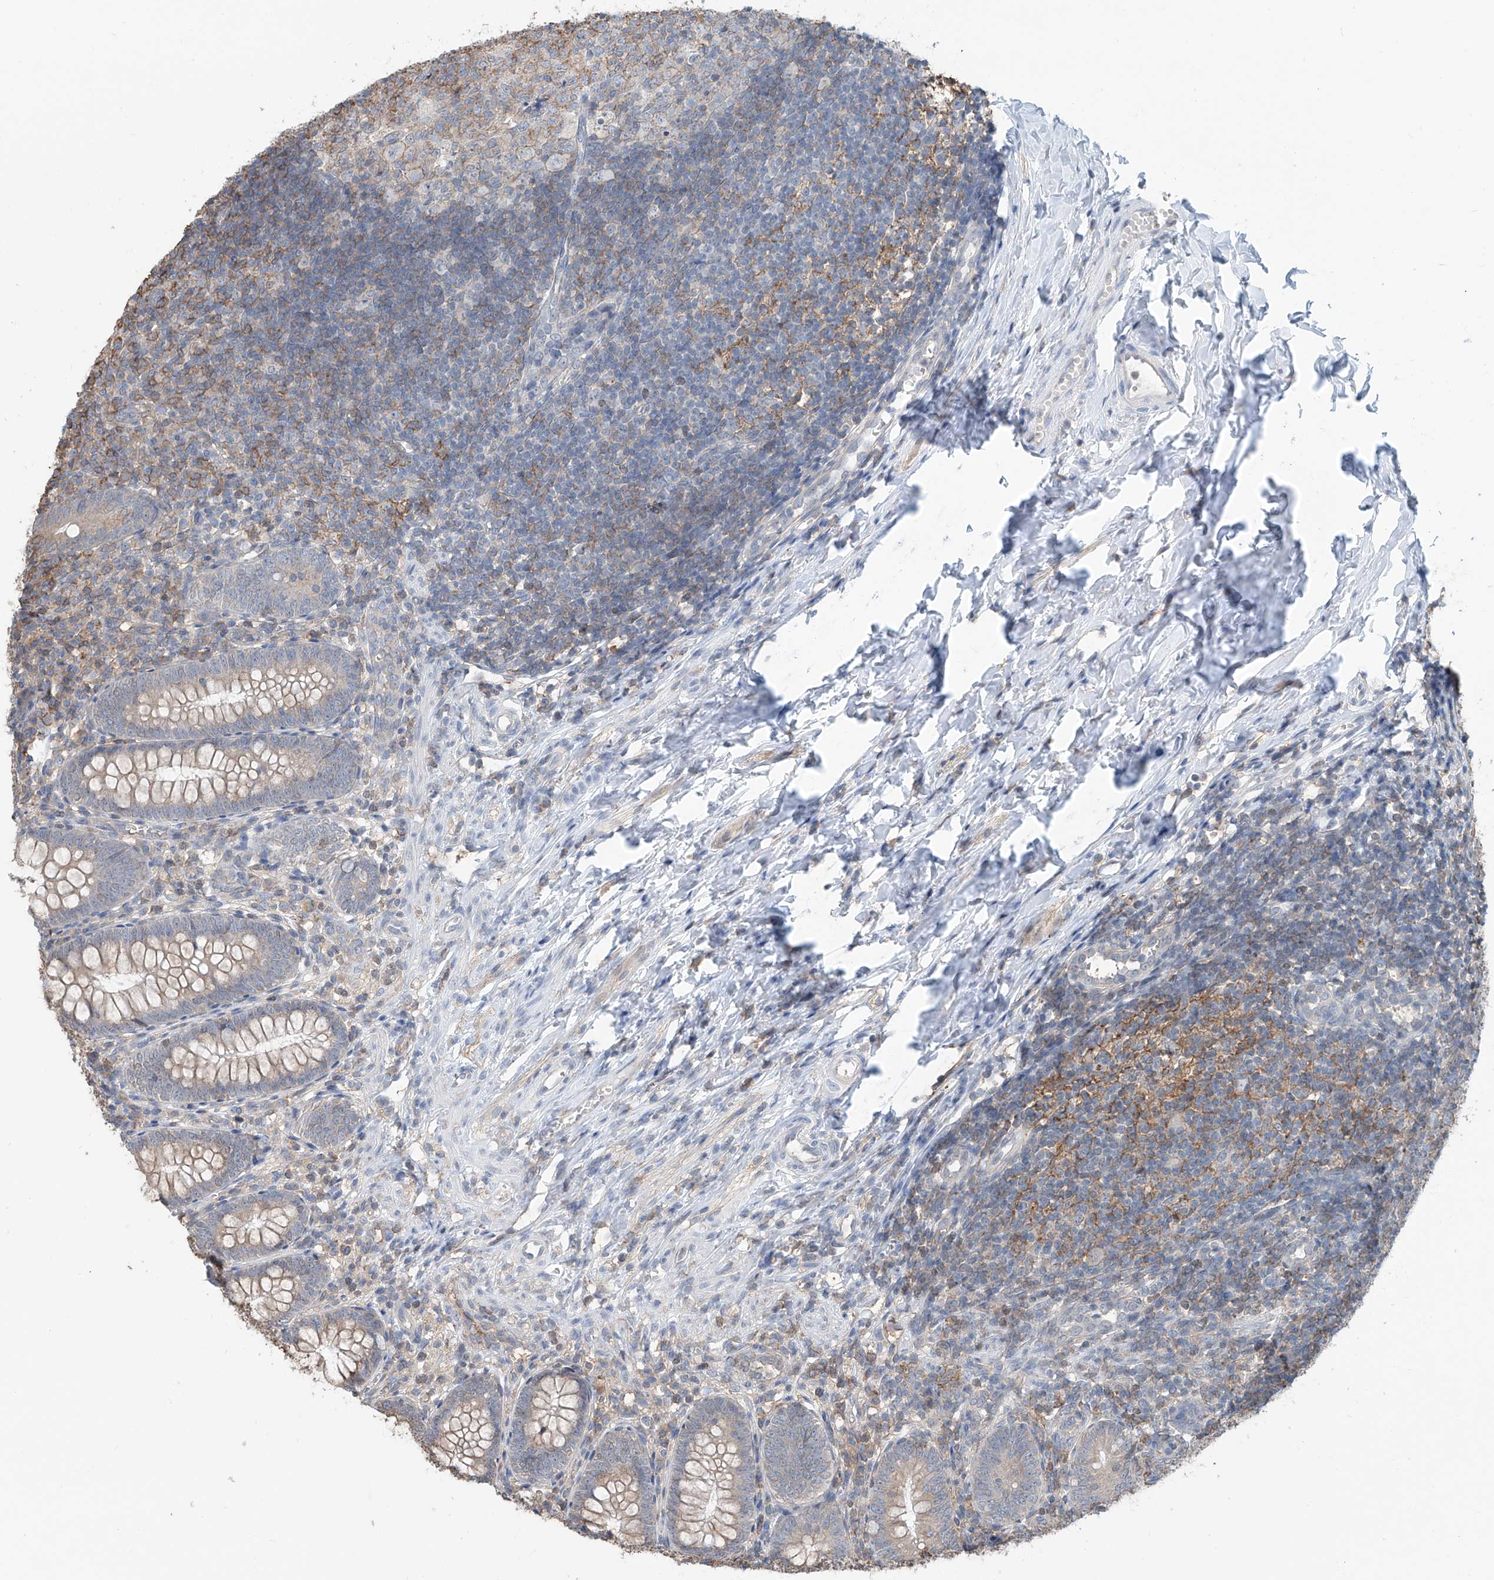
{"staining": {"intensity": "weak", "quantity": ">75%", "location": "cytoplasmic/membranous"}, "tissue": "appendix", "cell_type": "Glandular cells", "image_type": "normal", "snomed": [{"axis": "morphology", "description": "Normal tissue, NOS"}, {"axis": "topography", "description": "Appendix"}], "caption": "DAB immunohistochemical staining of unremarkable appendix exhibits weak cytoplasmic/membranous protein staining in approximately >75% of glandular cells.", "gene": "KCNK10", "patient": {"sex": "male", "age": 14}}